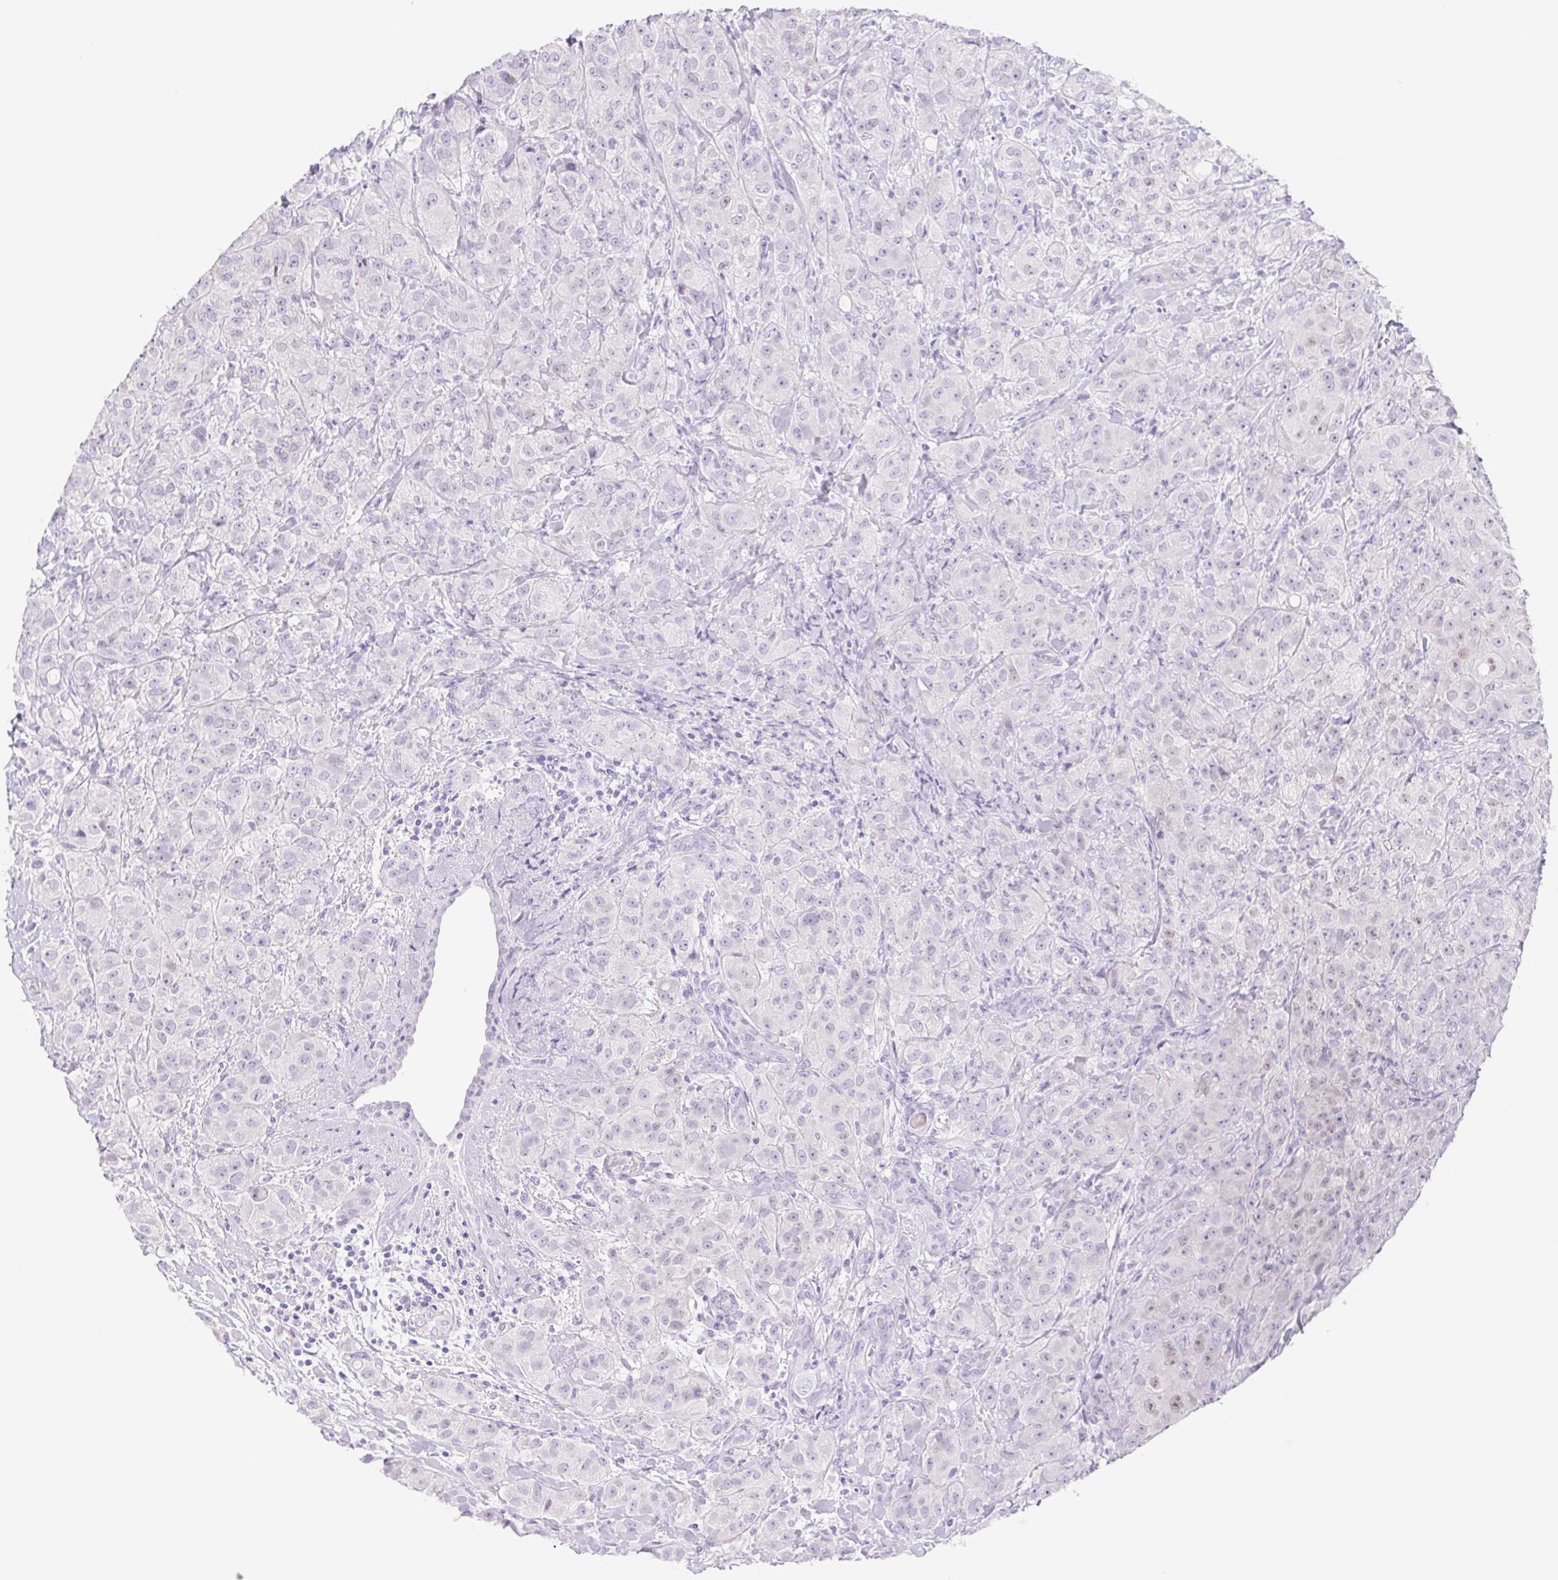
{"staining": {"intensity": "negative", "quantity": "none", "location": "none"}, "tissue": "breast cancer", "cell_type": "Tumor cells", "image_type": "cancer", "snomed": [{"axis": "morphology", "description": "Normal tissue, NOS"}, {"axis": "morphology", "description": "Duct carcinoma"}, {"axis": "topography", "description": "Breast"}], "caption": "A high-resolution histopathology image shows immunohistochemistry (IHC) staining of breast cancer, which reveals no significant positivity in tumor cells.", "gene": "CYP21A2", "patient": {"sex": "female", "age": 43}}